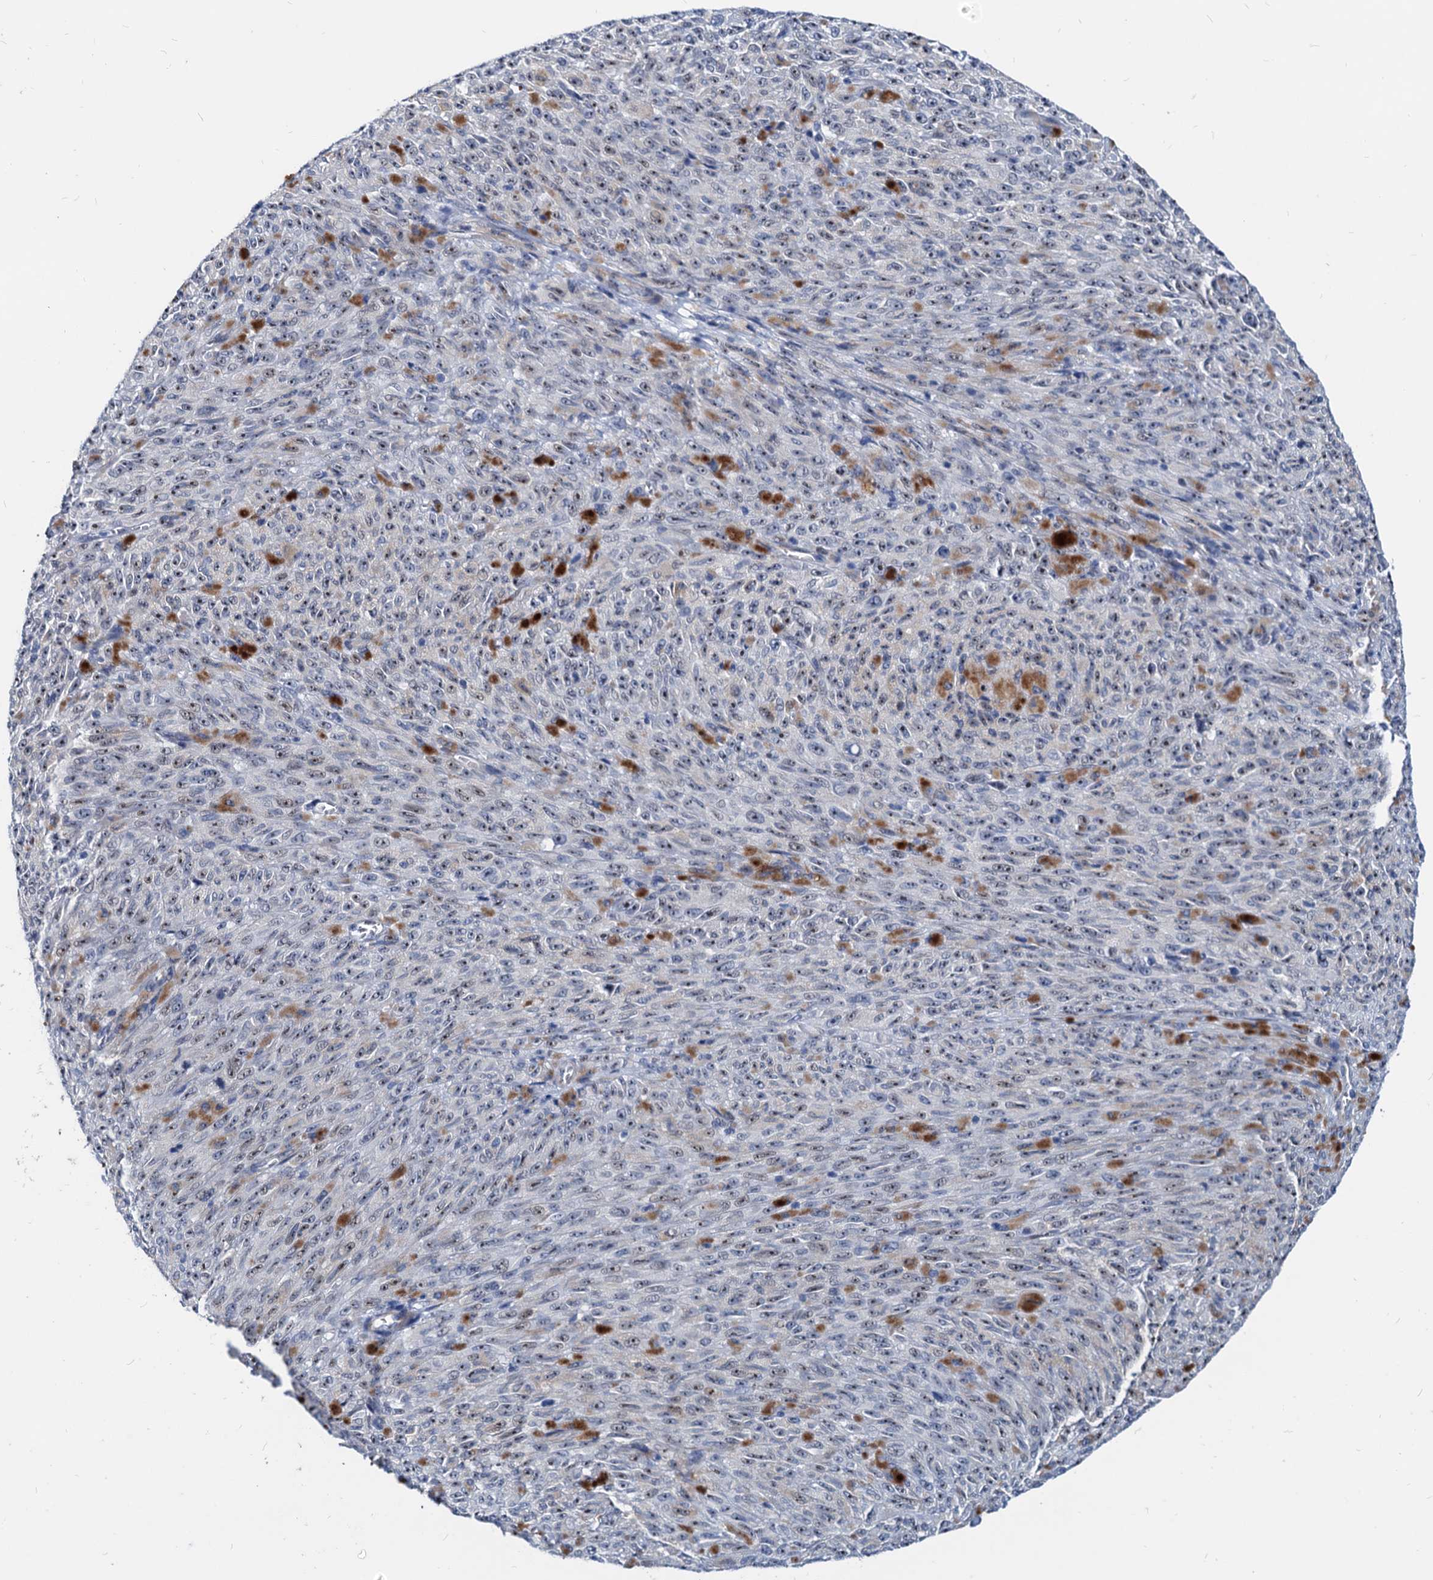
{"staining": {"intensity": "negative", "quantity": "none", "location": "none"}, "tissue": "melanoma", "cell_type": "Tumor cells", "image_type": "cancer", "snomed": [{"axis": "morphology", "description": "Malignant melanoma, NOS"}, {"axis": "topography", "description": "Skin"}], "caption": "The micrograph exhibits no staining of tumor cells in melanoma.", "gene": "HSF2", "patient": {"sex": "female", "age": 82}}